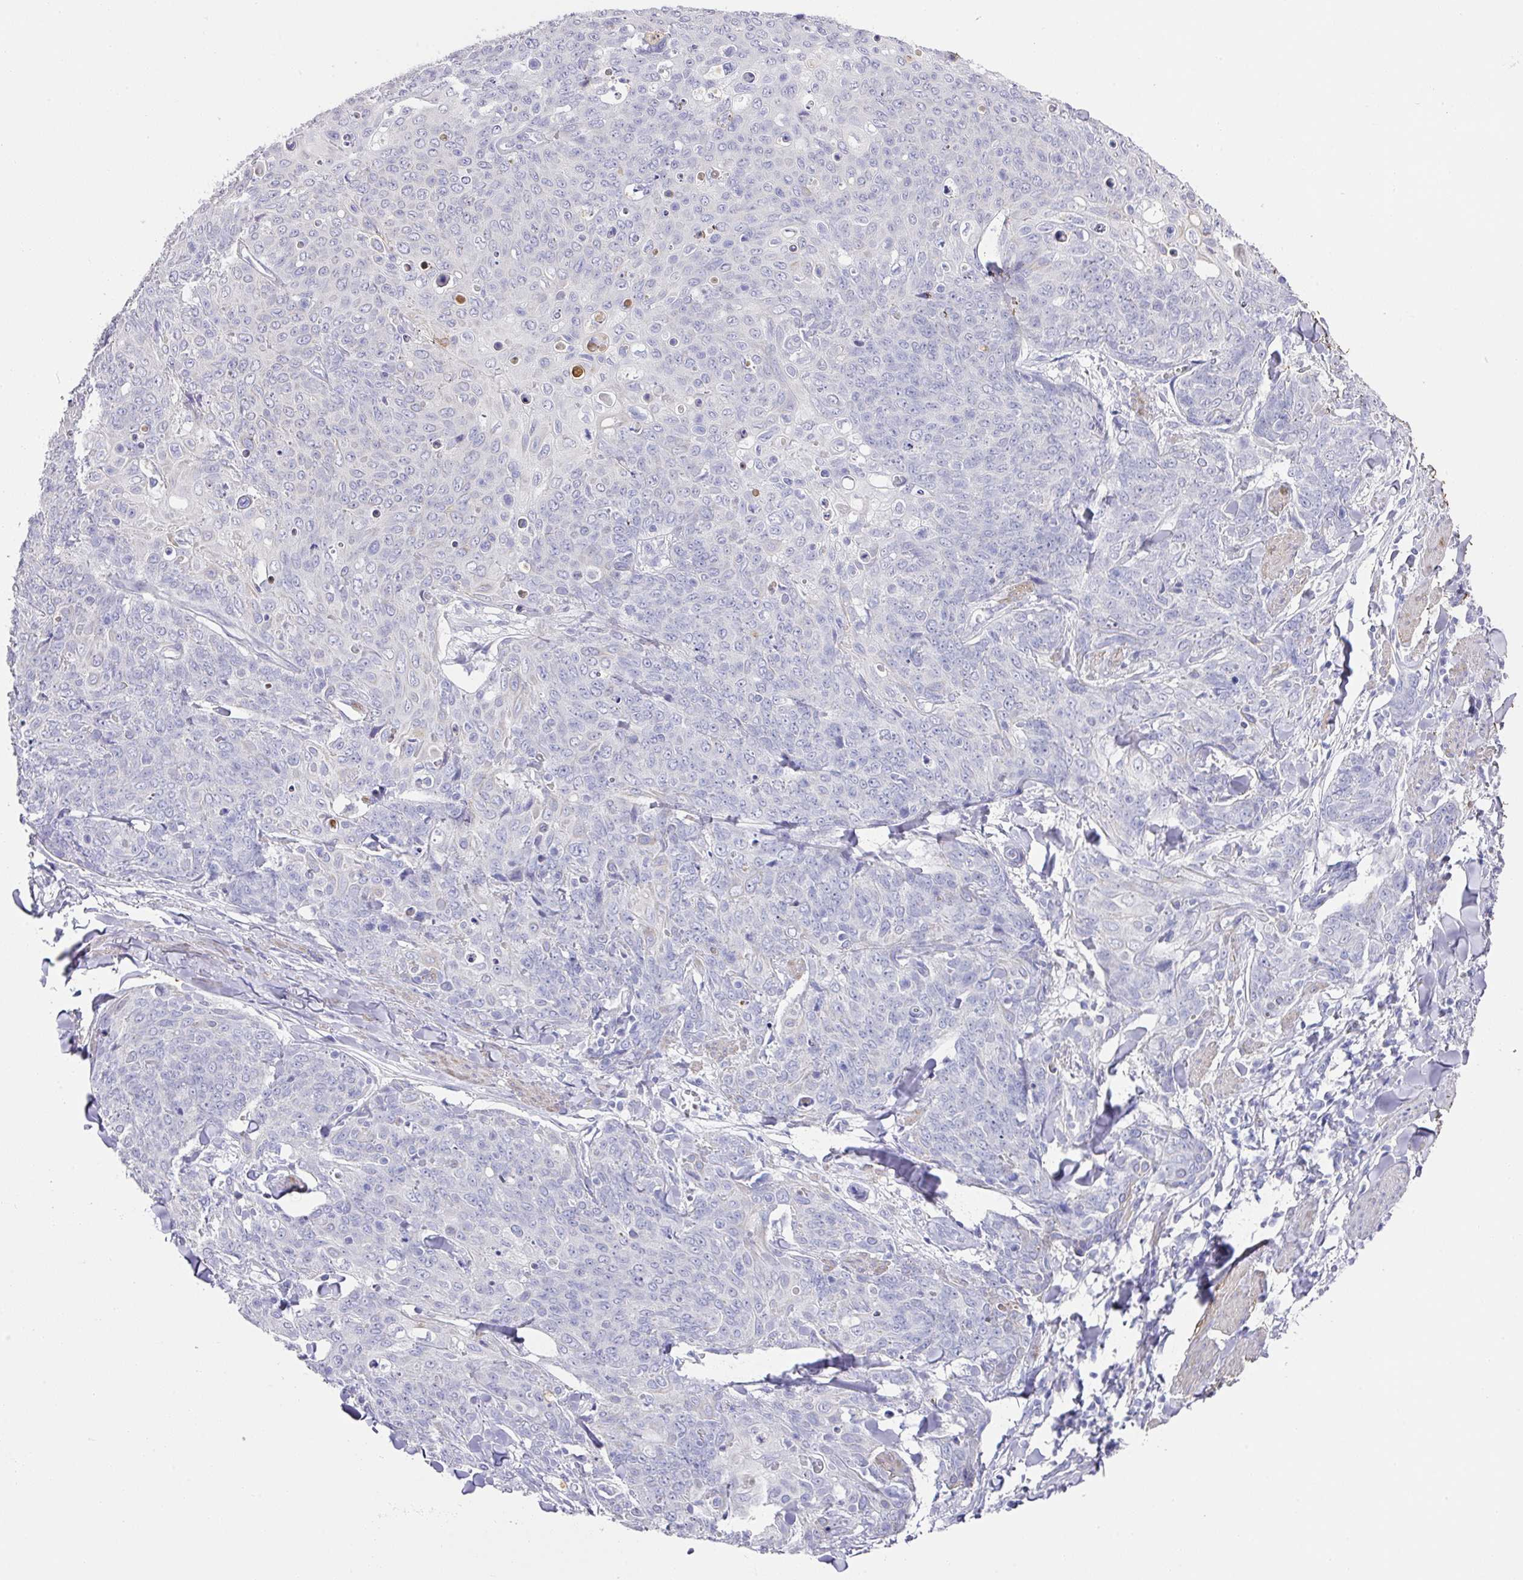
{"staining": {"intensity": "negative", "quantity": "none", "location": "none"}, "tissue": "skin cancer", "cell_type": "Tumor cells", "image_type": "cancer", "snomed": [{"axis": "morphology", "description": "Squamous cell carcinoma, NOS"}, {"axis": "topography", "description": "Skin"}, {"axis": "topography", "description": "Vulva"}], "caption": "Human skin cancer (squamous cell carcinoma) stained for a protein using IHC demonstrates no positivity in tumor cells.", "gene": "TARM1", "patient": {"sex": "female", "age": 85}}